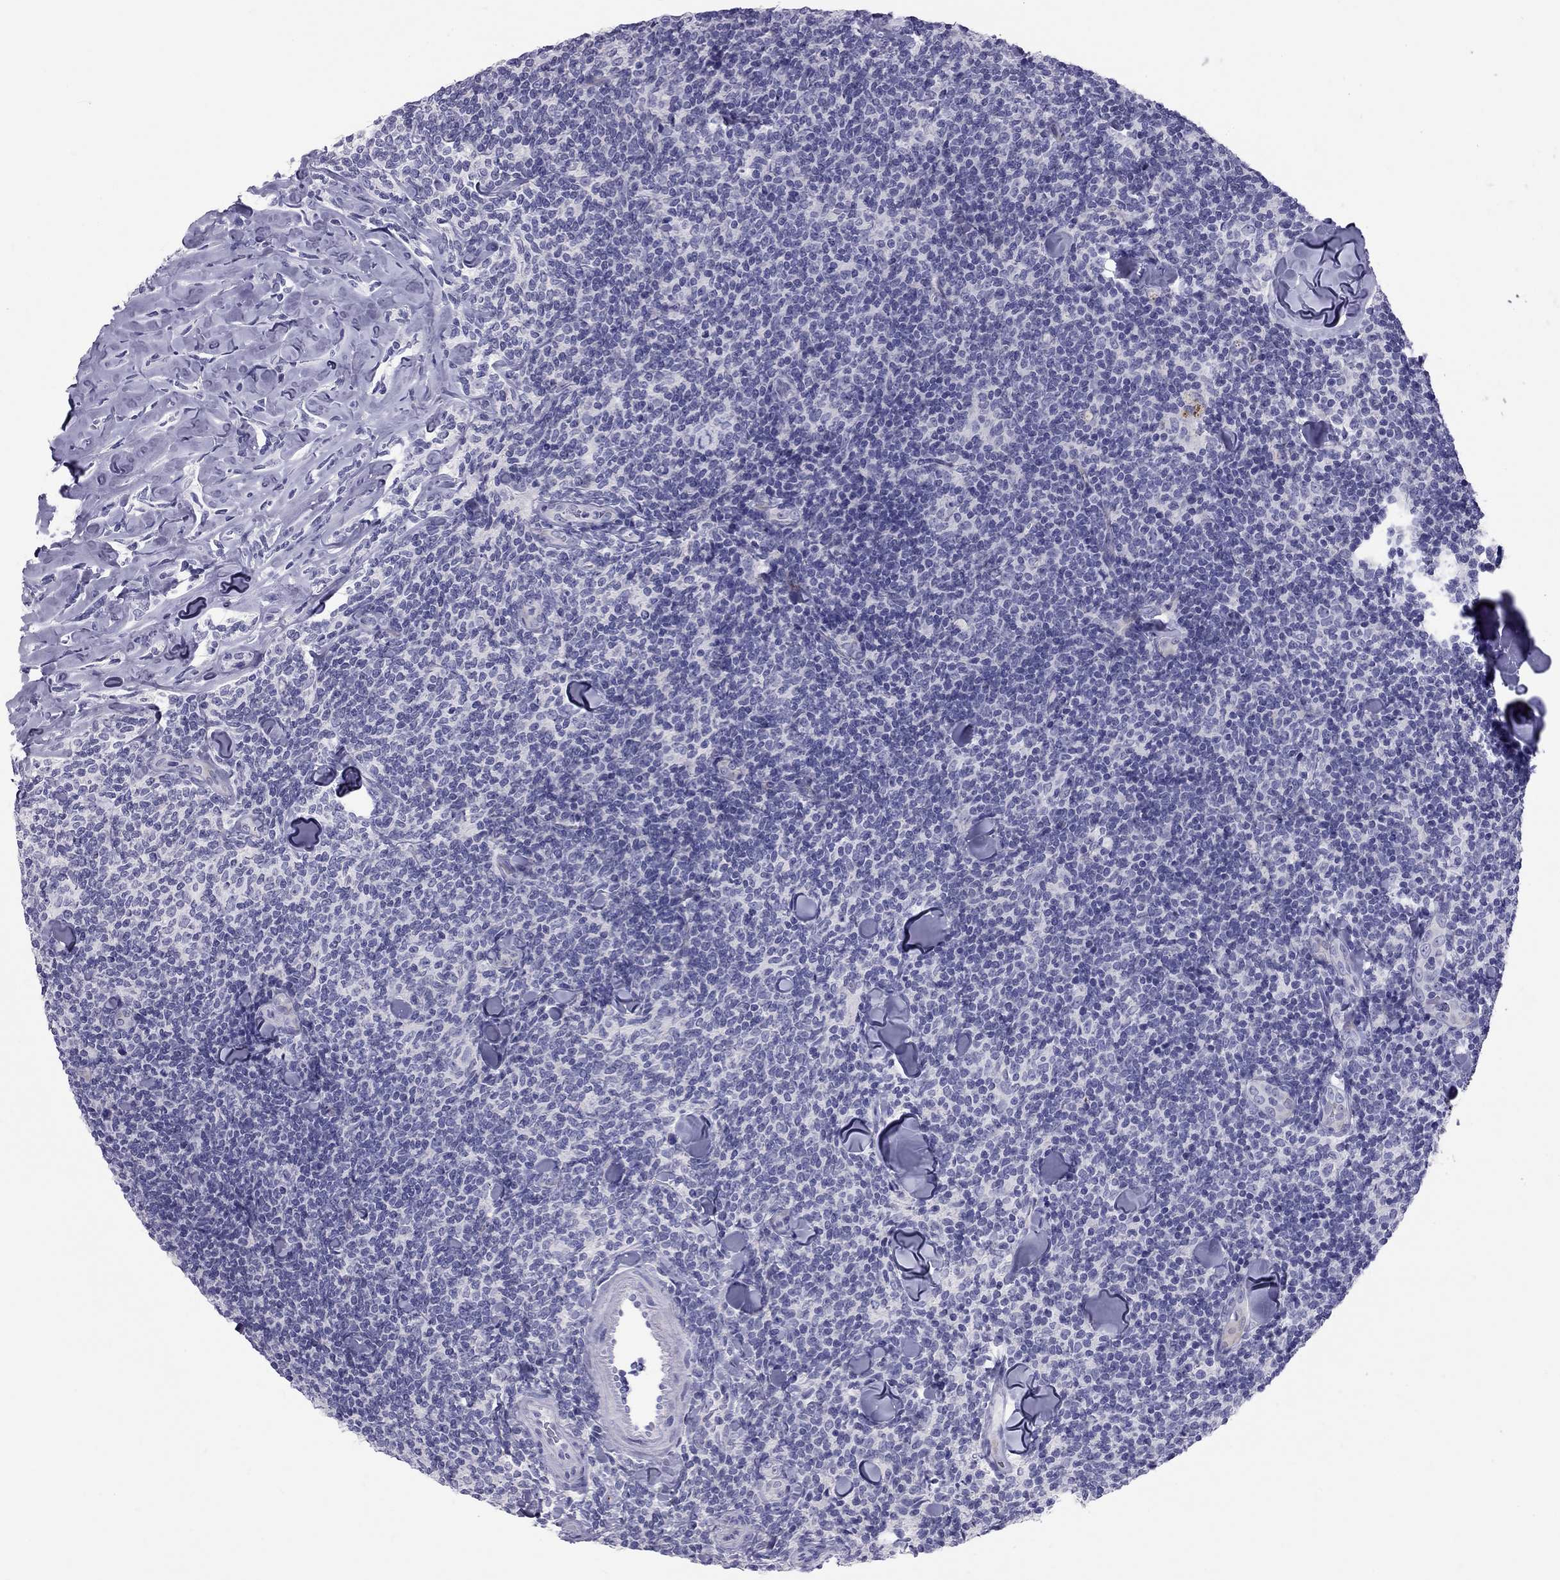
{"staining": {"intensity": "negative", "quantity": "none", "location": "none"}, "tissue": "lymphoma", "cell_type": "Tumor cells", "image_type": "cancer", "snomed": [{"axis": "morphology", "description": "Malignant lymphoma, non-Hodgkin's type, Low grade"}, {"axis": "topography", "description": "Lymph node"}], "caption": "Immunohistochemistry micrograph of neoplastic tissue: human lymphoma stained with DAB shows no significant protein staining in tumor cells.", "gene": "FSCN3", "patient": {"sex": "female", "age": 56}}